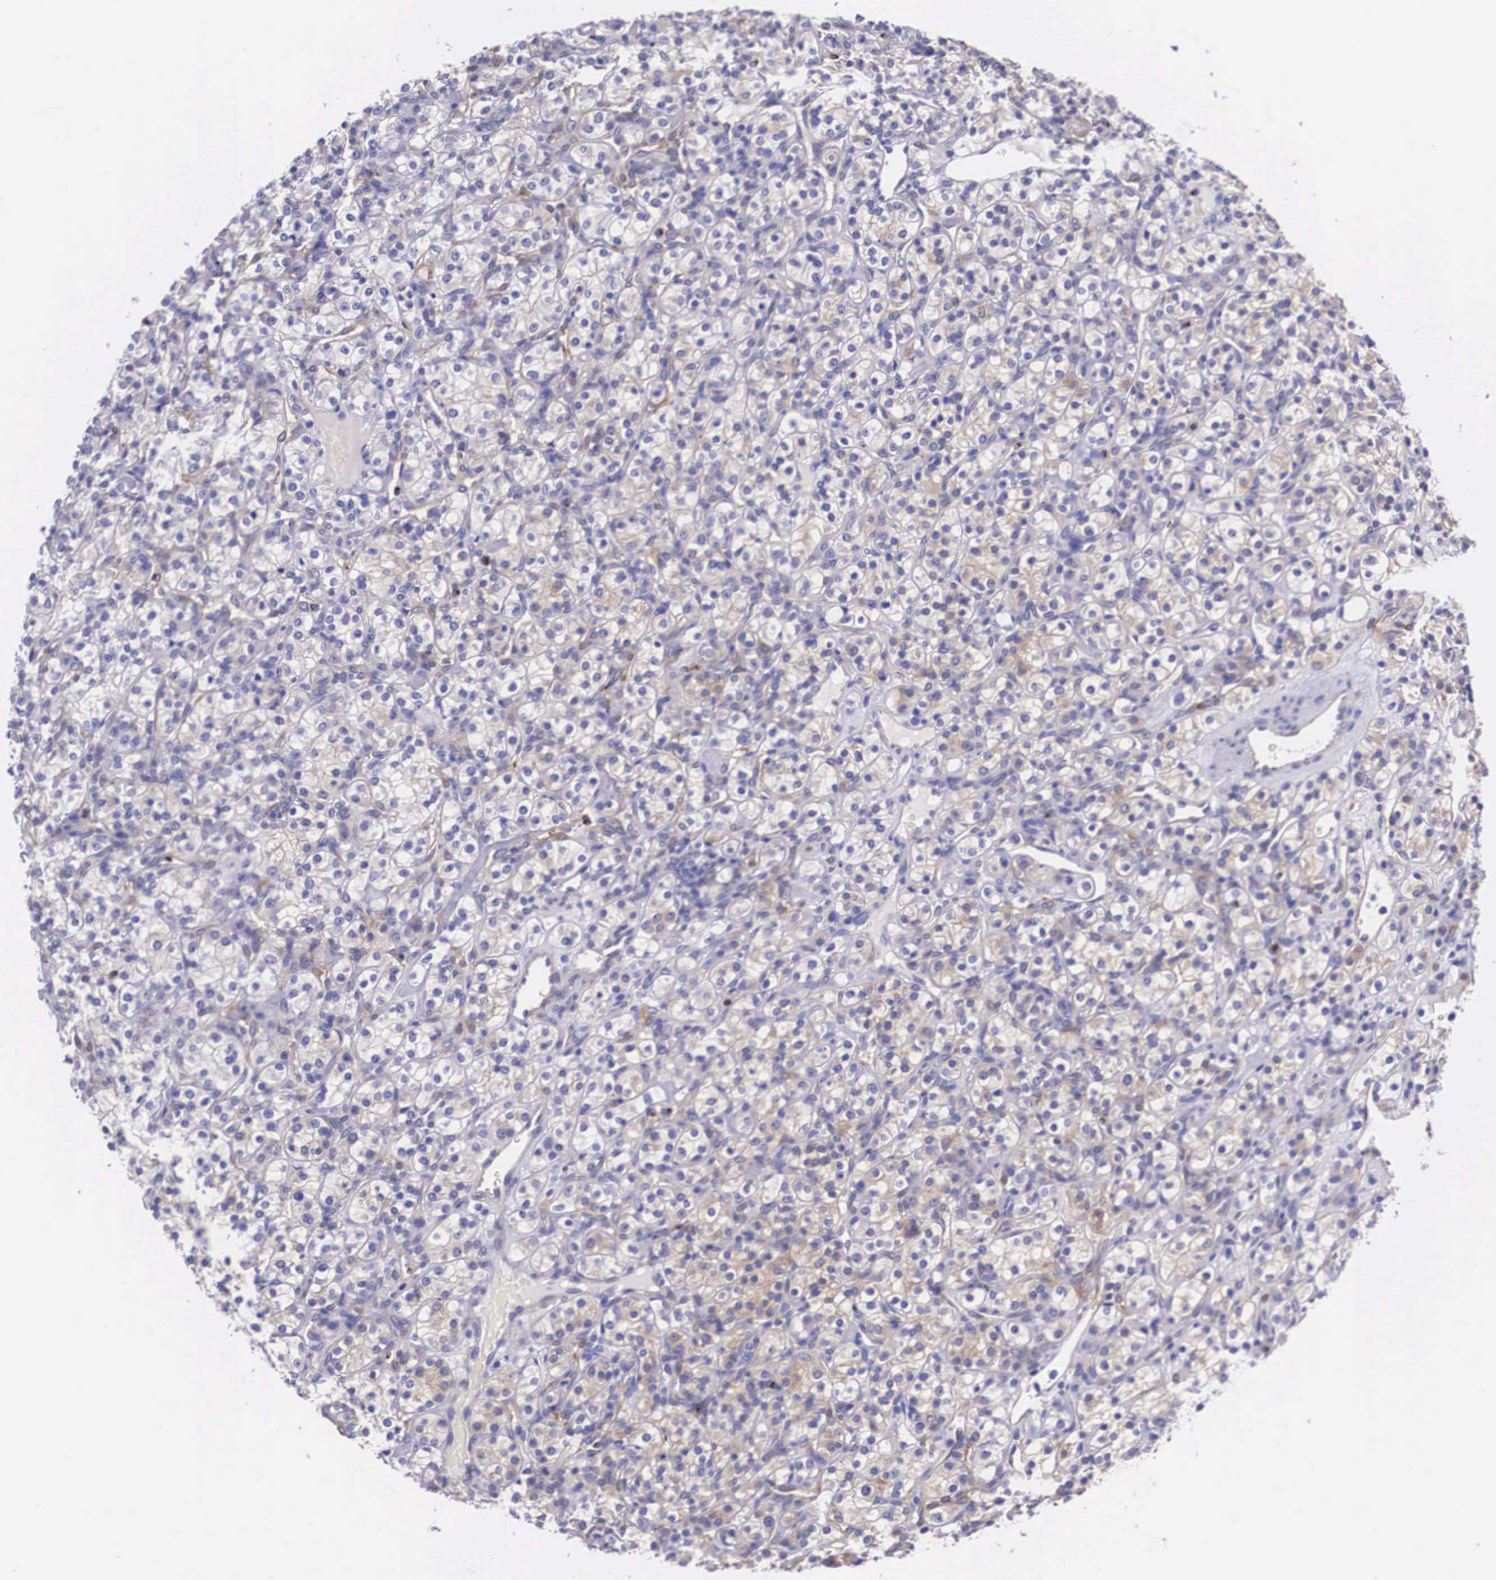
{"staining": {"intensity": "moderate", "quantity": "<25%", "location": "cytoplasmic/membranous"}, "tissue": "renal cancer", "cell_type": "Tumor cells", "image_type": "cancer", "snomed": [{"axis": "morphology", "description": "Adenocarcinoma, NOS"}, {"axis": "topography", "description": "Kidney"}], "caption": "Immunohistochemistry (DAB (3,3'-diaminobenzidine)) staining of human renal cancer demonstrates moderate cytoplasmic/membranous protein staining in approximately <25% of tumor cells. (DAB IHC, brown staining for protein, blue staining for nuclei).", "gene": "BCAR1", "patient": {"sex": "male", "age": 77}}